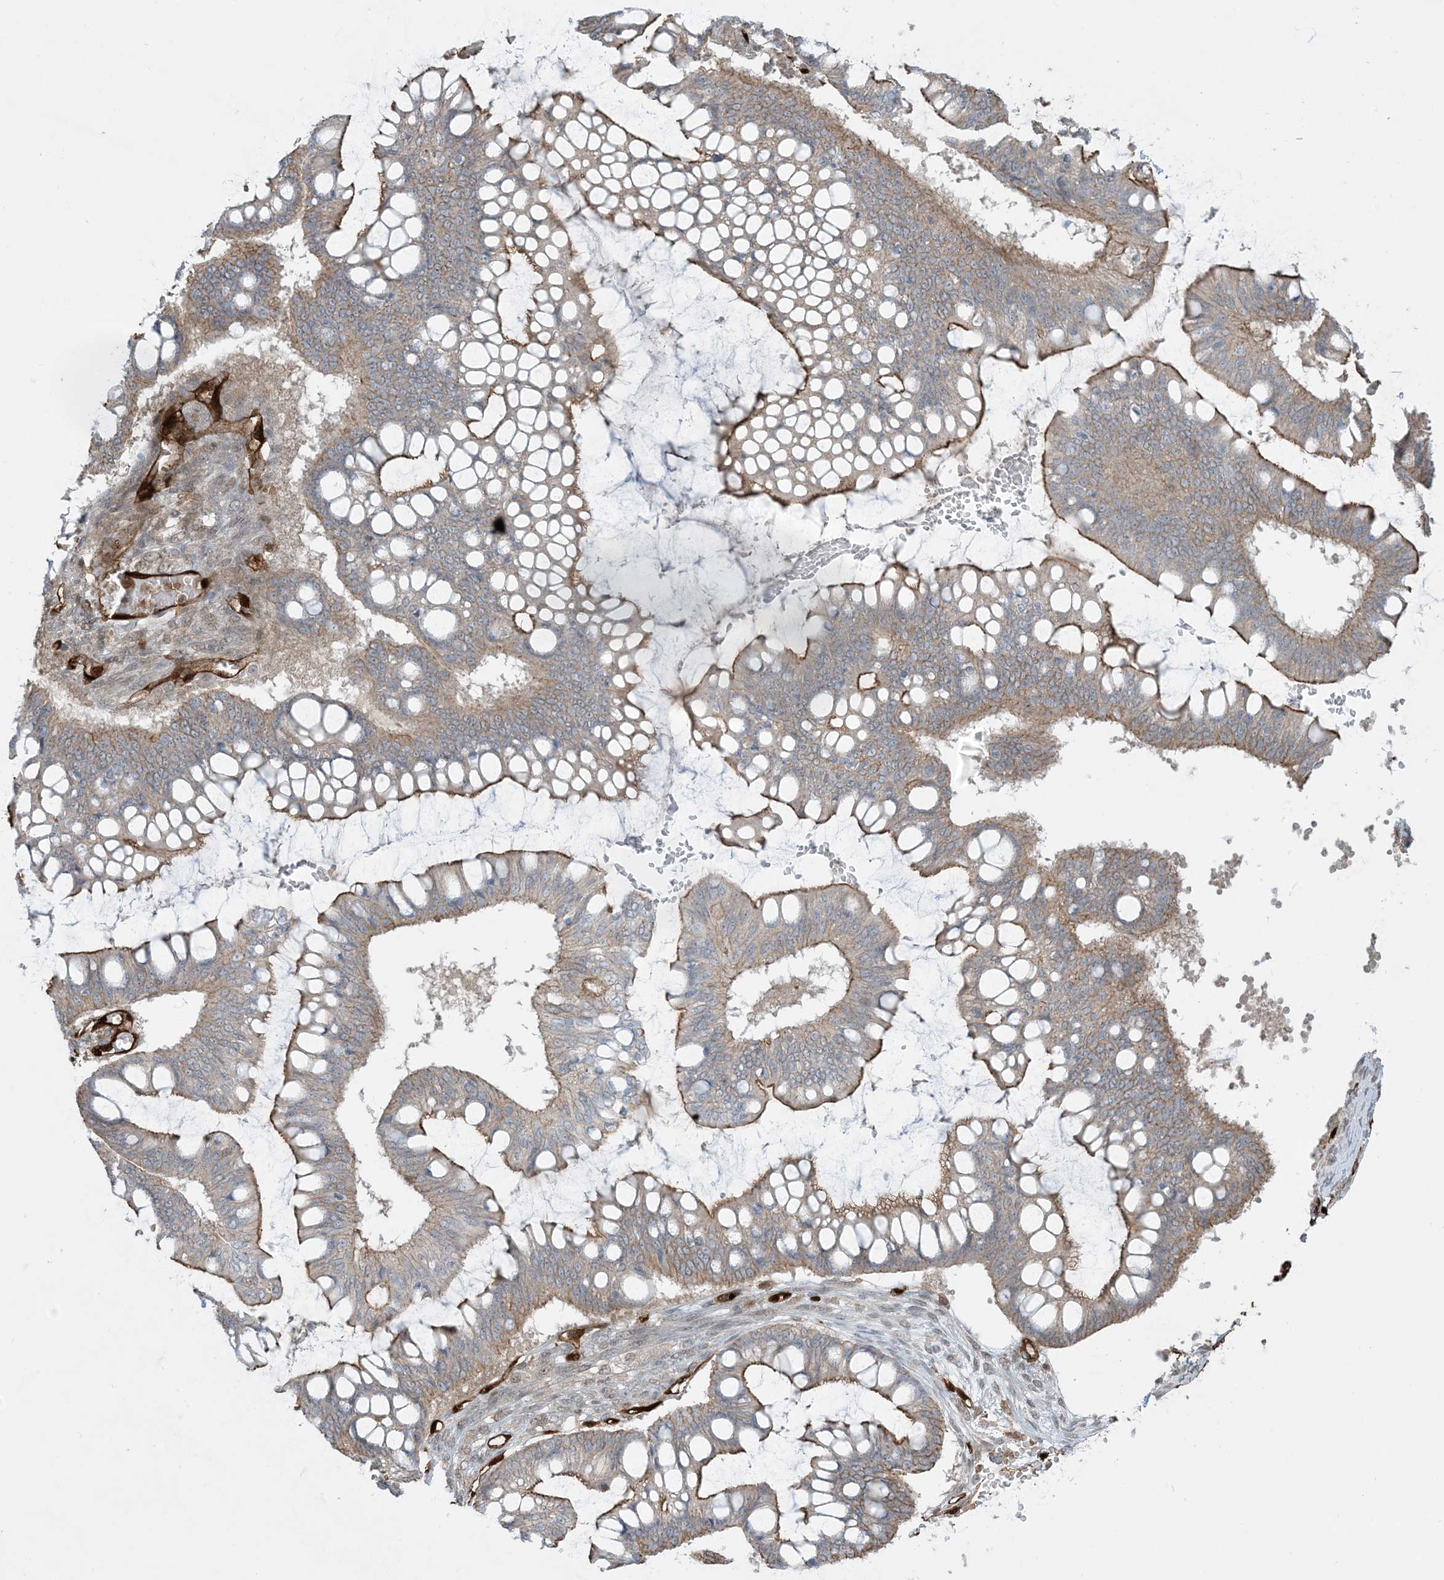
{"staining": {"intensity": "strong", "quantity": "25%-75%", "location": "cytoplasmic/membranous"}, "tissue": "ovarian cancer", "cell_type": "Tumor cells", "image_type": "cancer", "snomed": [{"axis": "morphology", "description": "Cystadenocarcinoma, mucinous, NOS"}, {"axis": "topography", "description": "Ovary"}], "caption": "This is an image of IHC staining of ovarian cancer (mucinous cystadenocarcinoma), which shows strong staining in the cytoplasmic/membranous of tumor cells.", "gene": "PPM1F", "patient": {"sex": "female", "age": 73}}